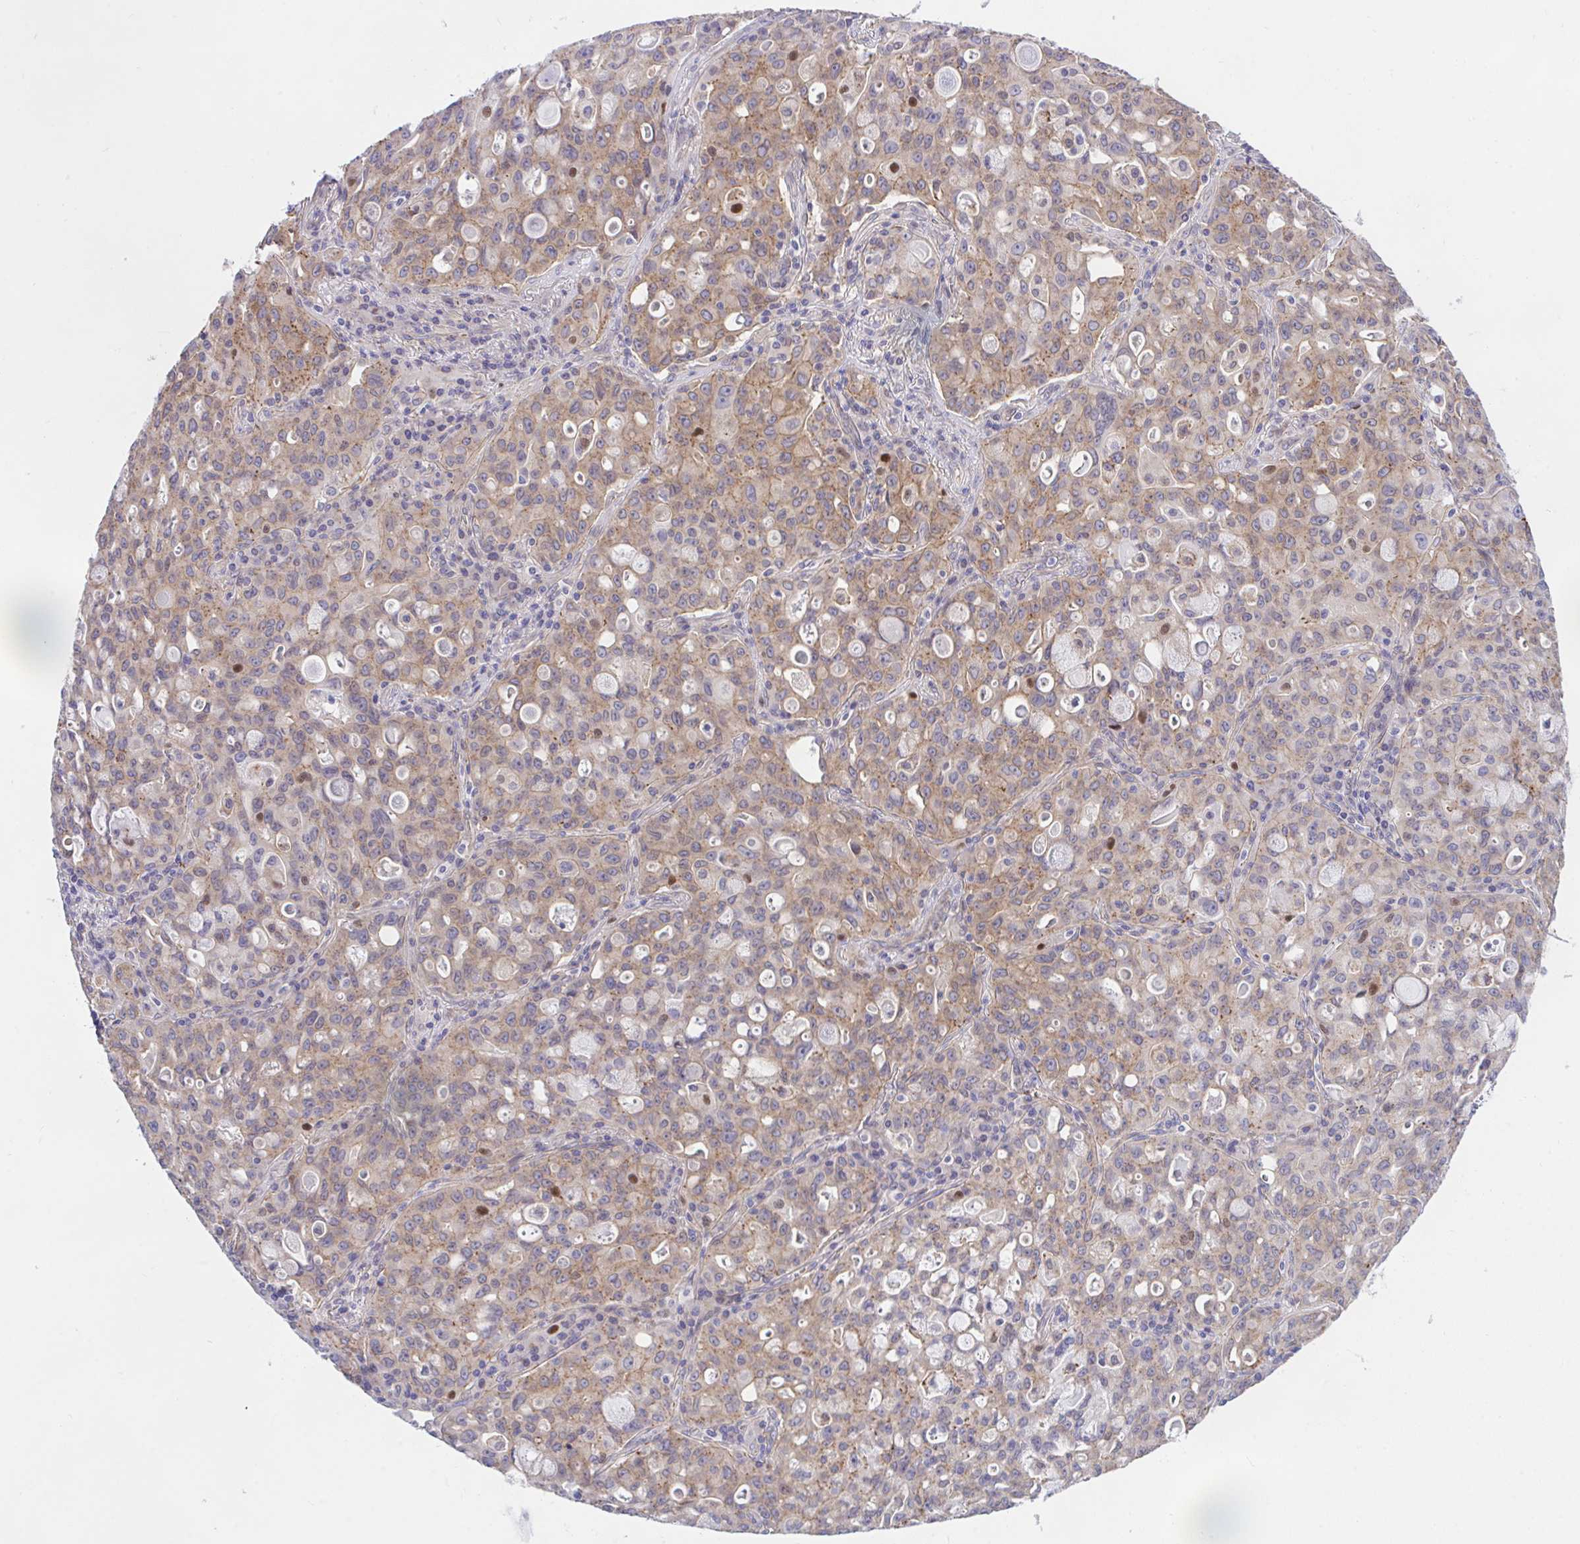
{"staining": {"intensity": "weak", "quantity": "25%-75%", "location": "cytoplasmic/membranous"}, "tissue": "lung cancer", "cell_type": "Tumor cells", "image_type": "cancer", "snomed": [{"axis": "morphology", "description": "Adenocarcinoma, NOS"}, {"axis": "topography", "description": "Lung"}], "caption": "Adenocarcinoma (lung) tissue reveals weak cytoplasmic/membranous positivity in about 25%-75% of tumor cells, visualized by immunohistochemistry. (DAB (3,3'-diaminobenzidine) IHC, brown staining for protein, blue staining for nuclei).", "gene": "ZBED3", "patient": {"sex": "female", "age": 44}}